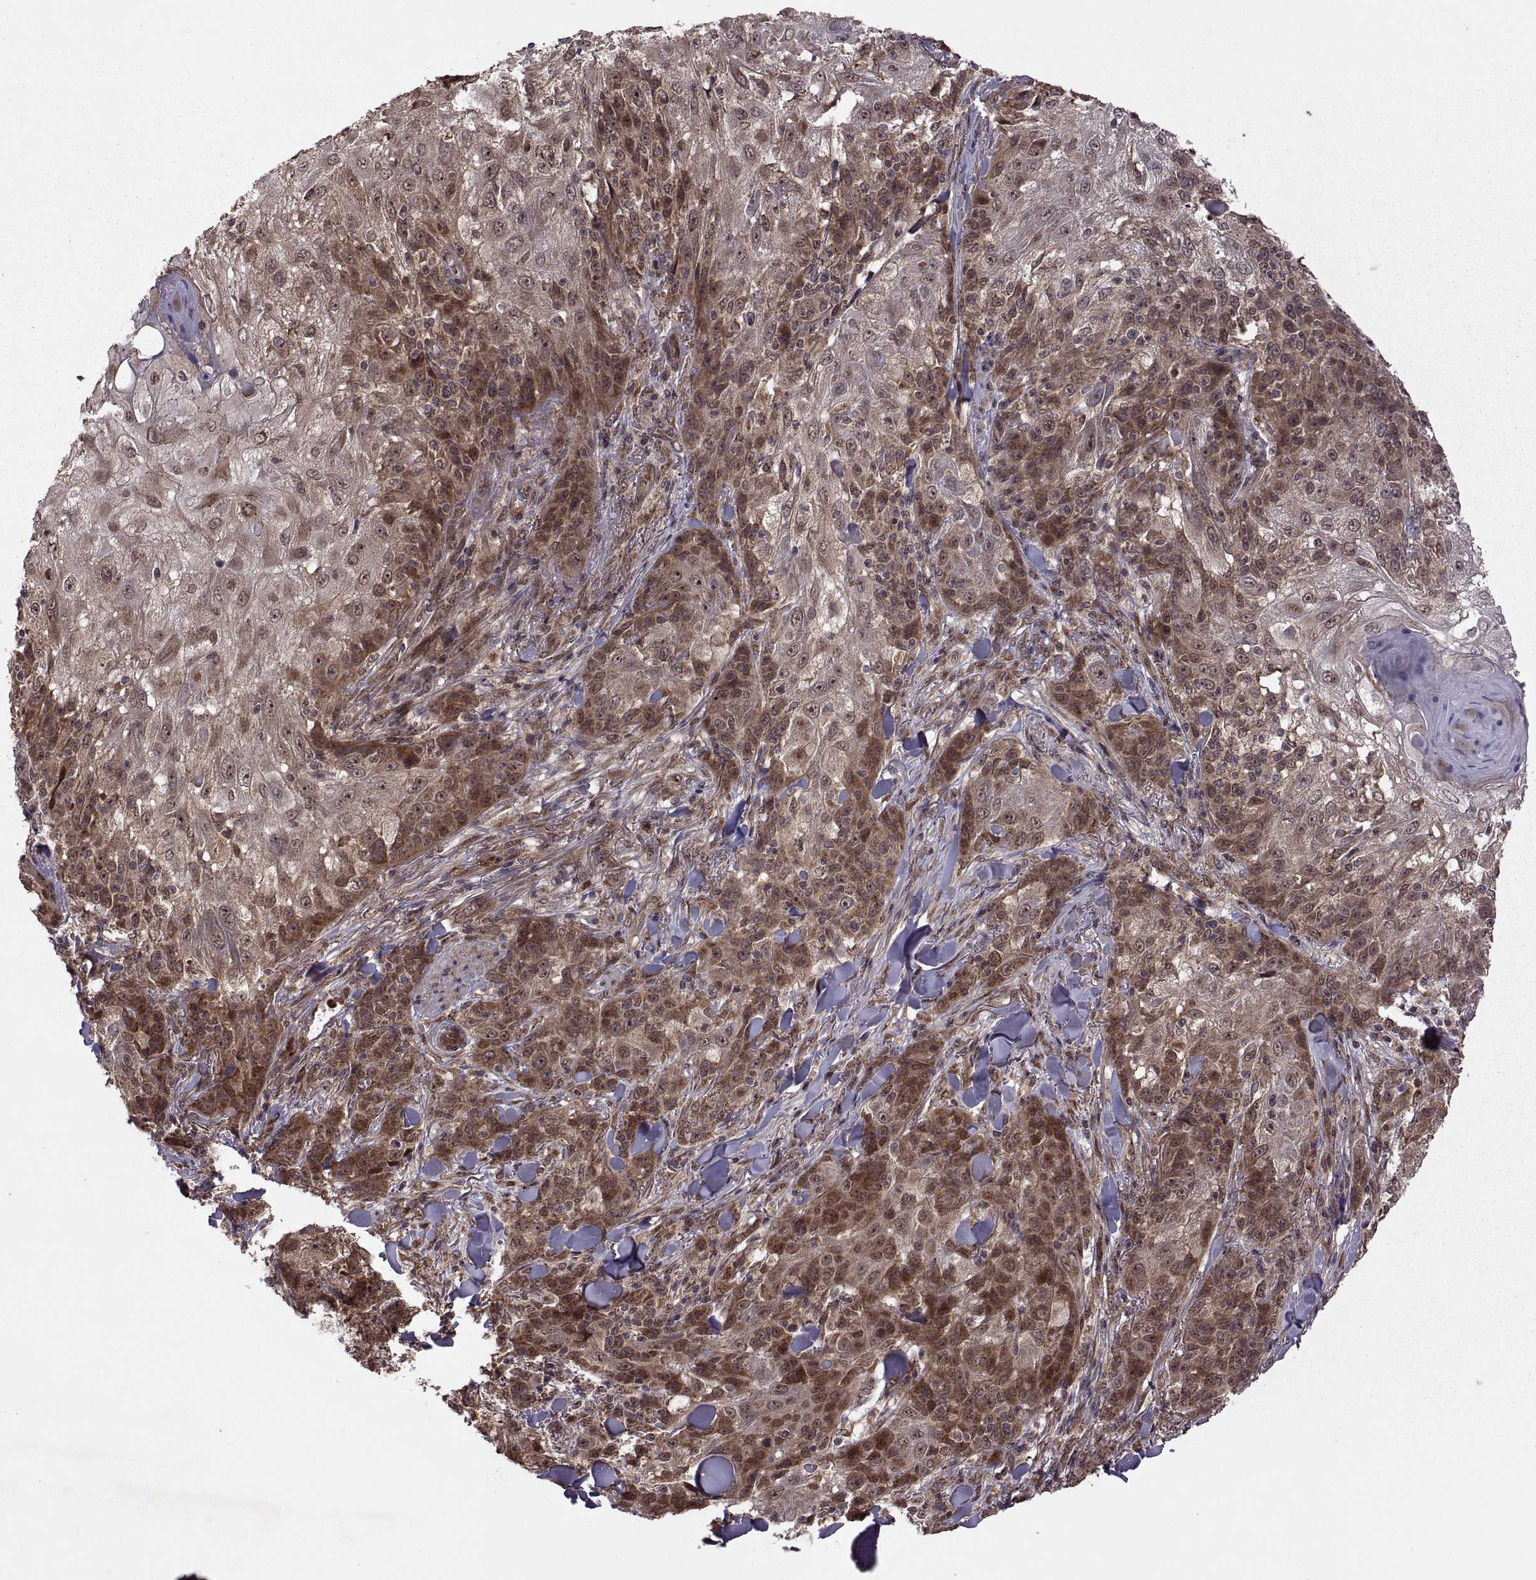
{"staining": {"intensity": "strong", "quantity": ">75%", "location": "cytoplasmic/membranous,nuclear"}, "tissue": "skin cancer", "cell_type": "Tumor cells", "image_type": "cancer", "snomed": [{"axis": "morphology", "description": "Normal tissue, NOS"}, {"axis": "morphology", "description": "Squamous cell carcinoma, NOS"}, {"axis": "topography", "description": "Skin"}], "caption": "Immunohistochemical staining of skin cancer displays high levels of strong cytoplasmic/membranous and nuclear staining in about >75% of tumor cells. (Stains: DAB (3,3'-diaminobenzidine) in brown, nuclei in blue, Microscopy: brightfield microscopy at high magnification).", "gene": "PTOV1", "patient": {"sex": "female", "age": 83}}